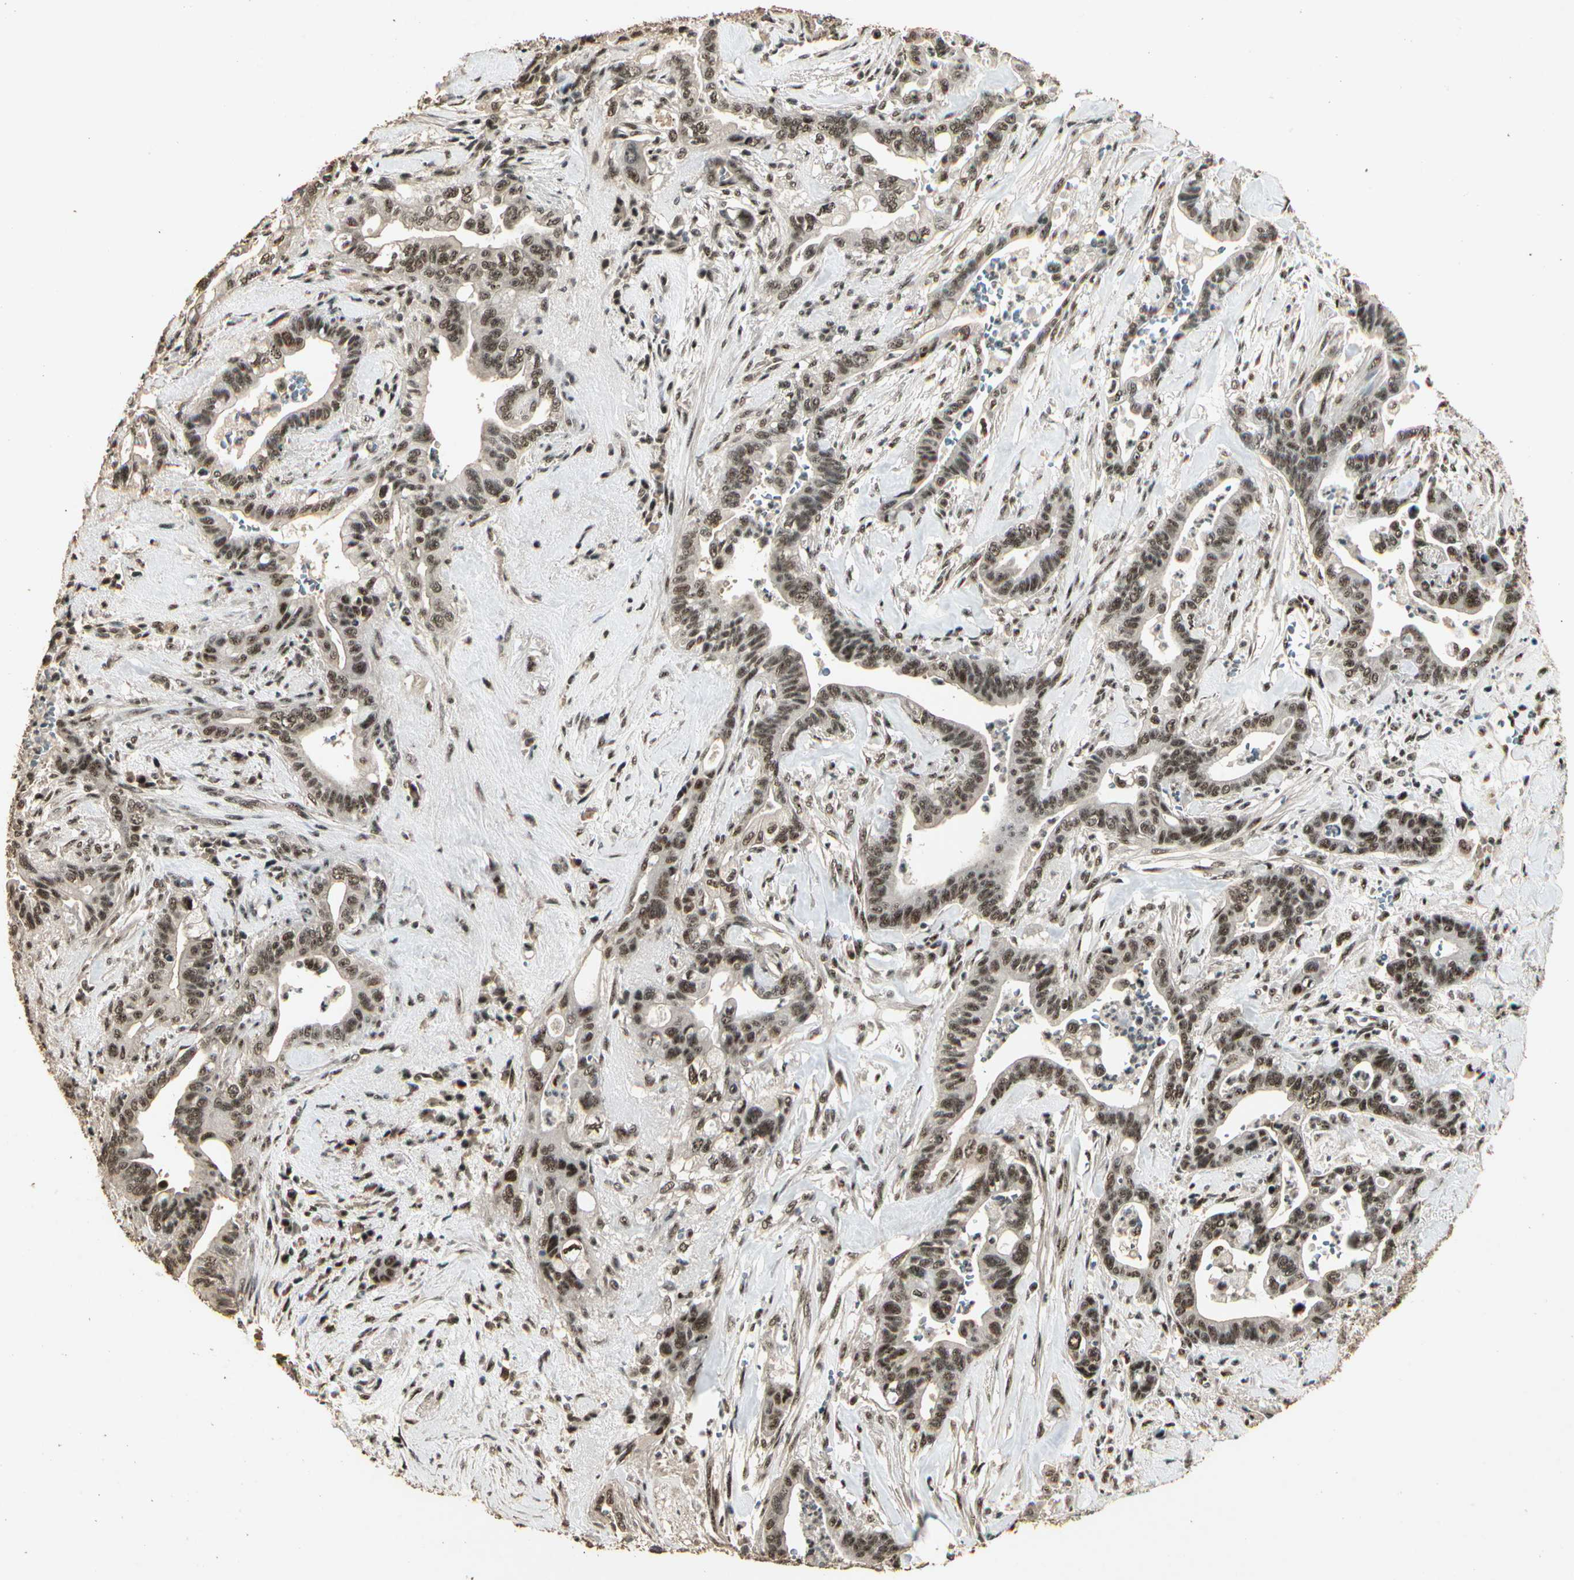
{"staining": {"intensity": "moderate", "quantity": ">75%", "location": "nuclear"}, "tissue": "pancreatic cancer", "cell_type": "Tumor cells", "image_type": "cancer", "snomed": [{"axis": "morphology", "description": "Adenocarcinoma, NOS"}, {"axis": "topography", "description": "Pancreas"}], "caption": "Pancreatic adenocarcinoma stained with a brown dye displays moderate nuclear positive expression in about >75% of tumor cells.", "gene": "RBM25", "patient": {"sex": "male", "age": 70}}